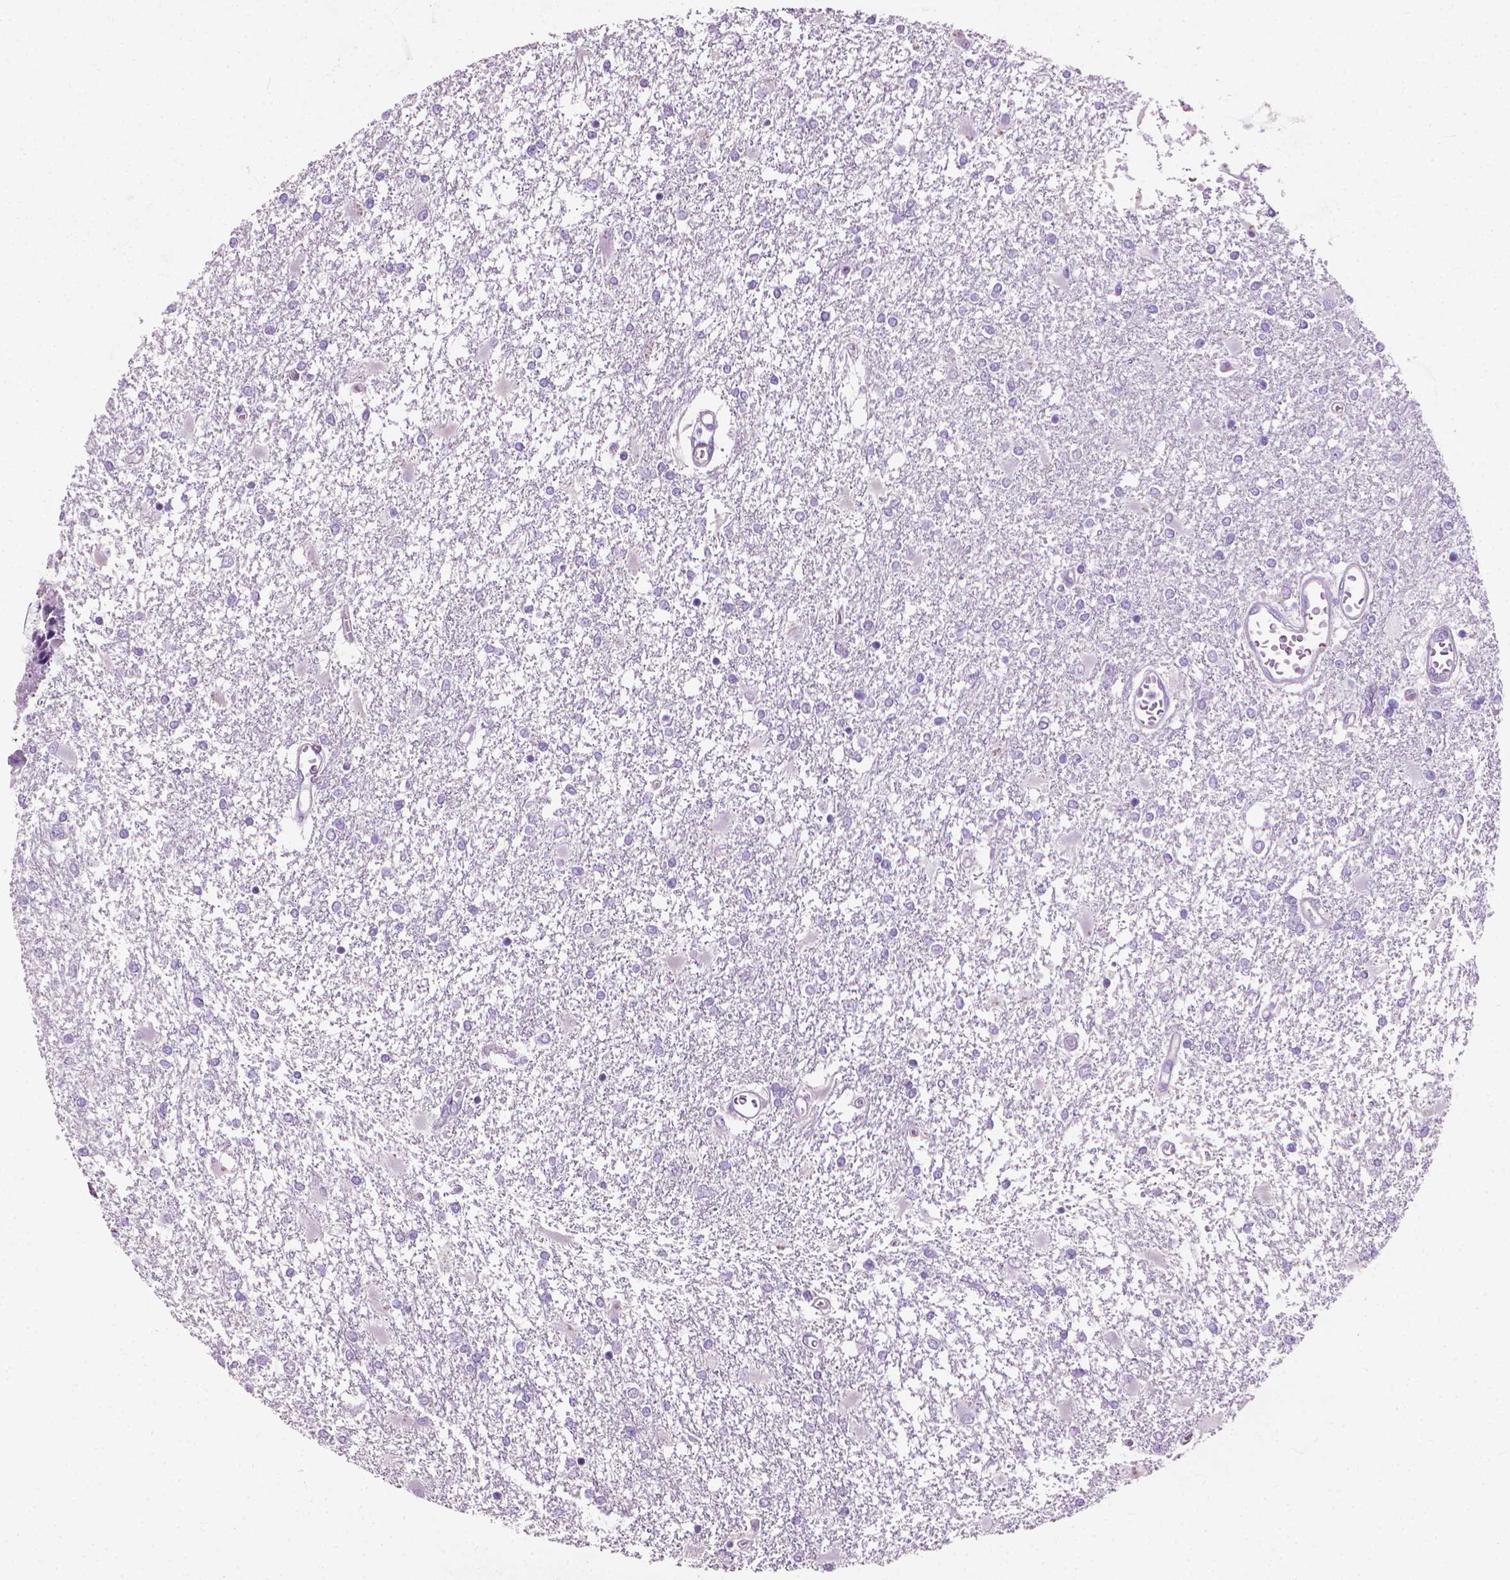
{"staining": {"intensity": "negative", "quantity": "none", "location": "none"}, "tissue": "glioma", "cell_type": "Tumor cells", "image_type": "cancer", "snomed": [{"axis": "morphology", "description": "Glioma, malignant, High grade"}, {"axis": "topography", "description": "Cerebral cortex"}], "caption": "An immunohistochemistry photomicrograph of glioma is shown. There is no staining in tumor cells of glioma.", "gene": "KRT73", "patient": {"sex": "male", "age": 79}}